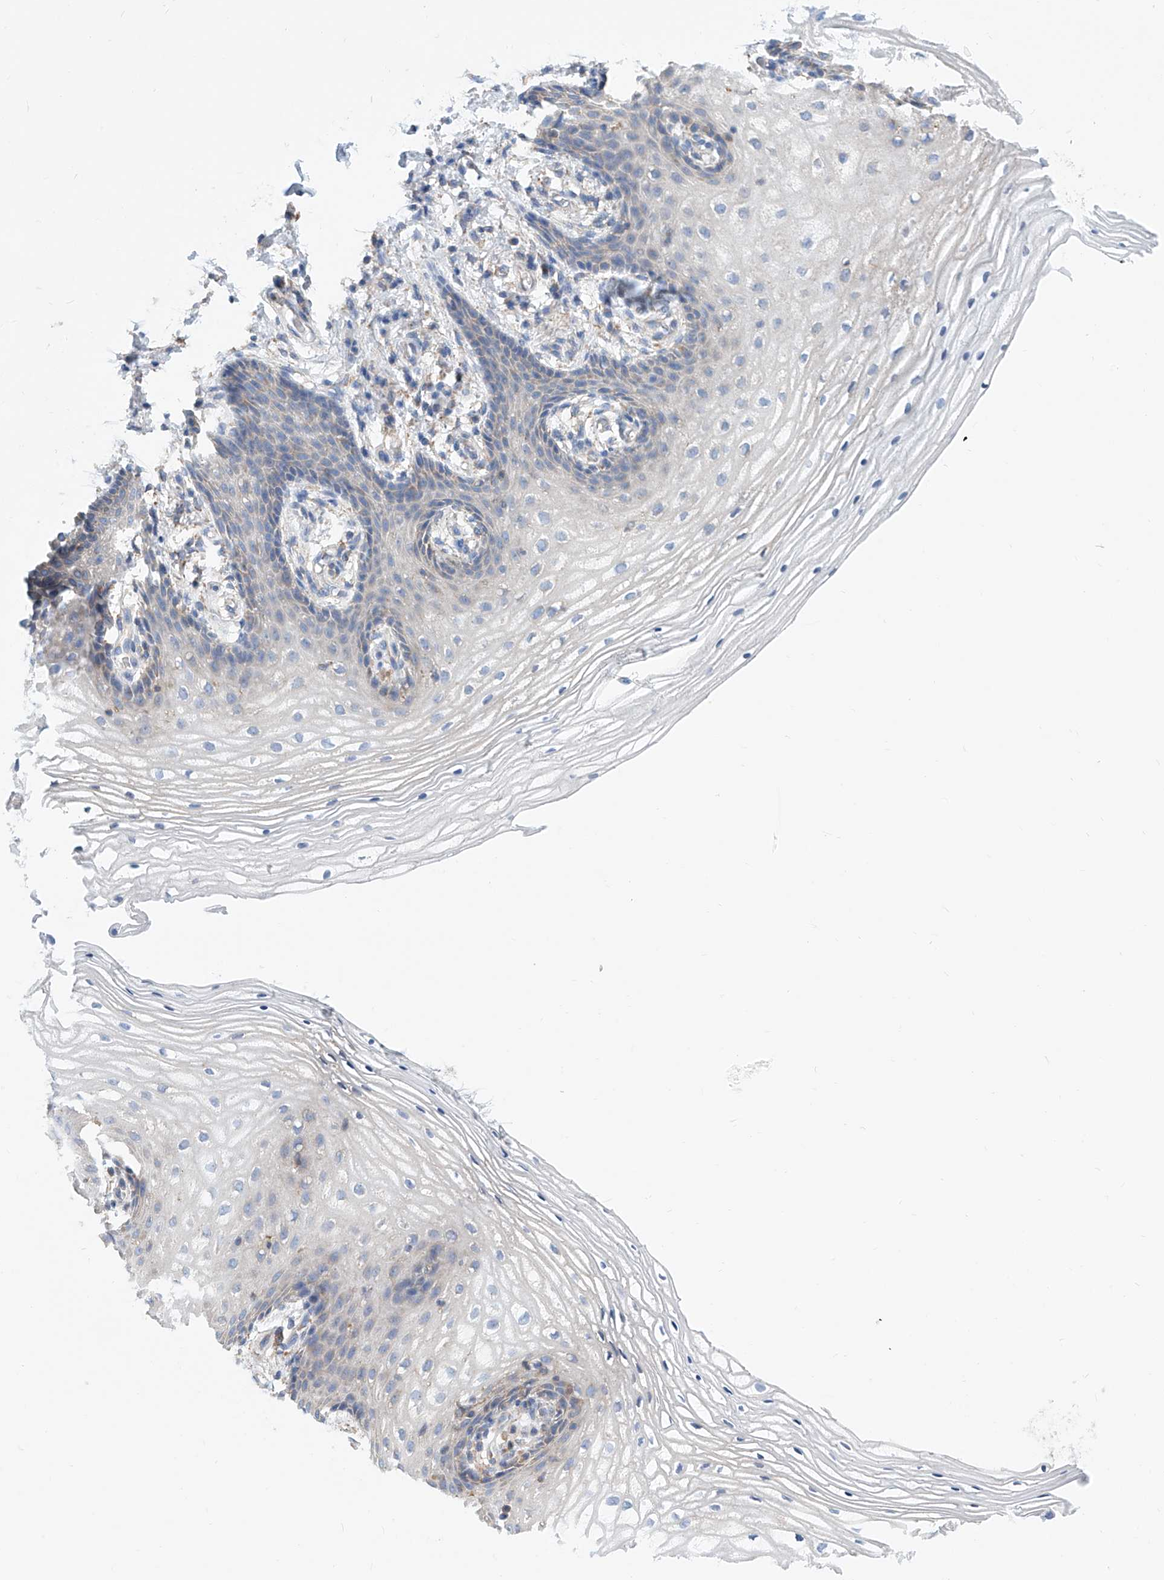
{"staining": {"intensity": "negative", "quantity": "none", "location": "none"}, "tissue": "vagina", "cell_type": "Squamous epithelial cells", "image_type": "normal", "snomed": [{"axis": "morphology", "description": "Normal tissue, NOS"}, {"axis": "topography", "description": "Vagina"}], "caption": "The histopathology image displays no significant expression in squamous epithelial cells of vagina.", "gene": "MAD2L1", "patient": {"sex": "female", "age": 60}}